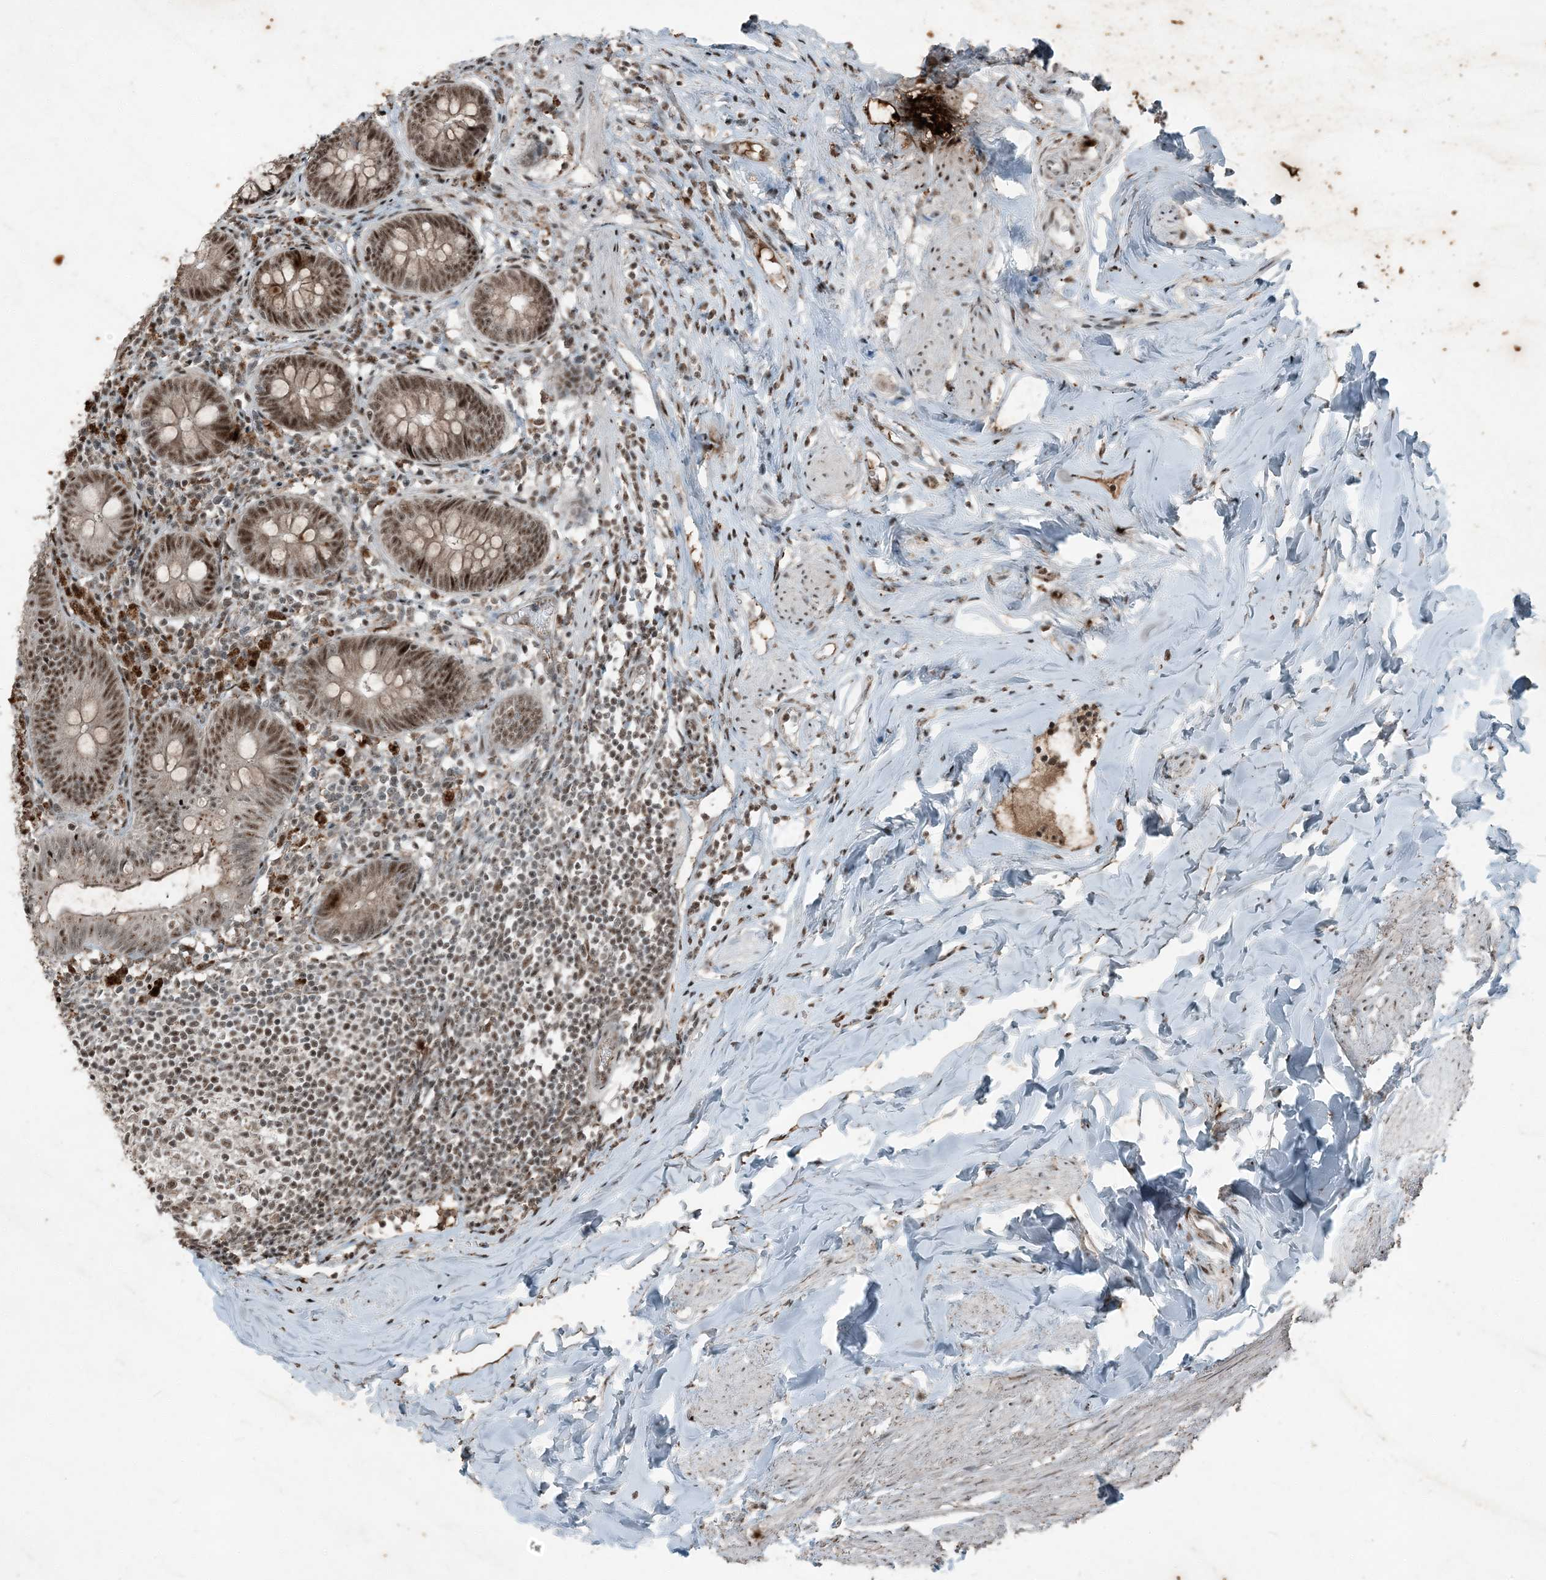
{"staining": {"intensity": "strong", "quantity": ">75%", "location": "nuclear"}, "tissue": "appendix", "cell_type": "Glandular cells", "image_type": "normal", "snomed": [{"axis": "morphology", "description": "Normal tissue, NOS"}, {"axis": "topography", "description": "Appendix"}], "caption": "Appendix stained with immunohistochemistry demonstrates strong nuclear positivity in about >75% of glandular cells.", "gene": "TADA2B", "patient": {"sex": "female", "age": 62}}